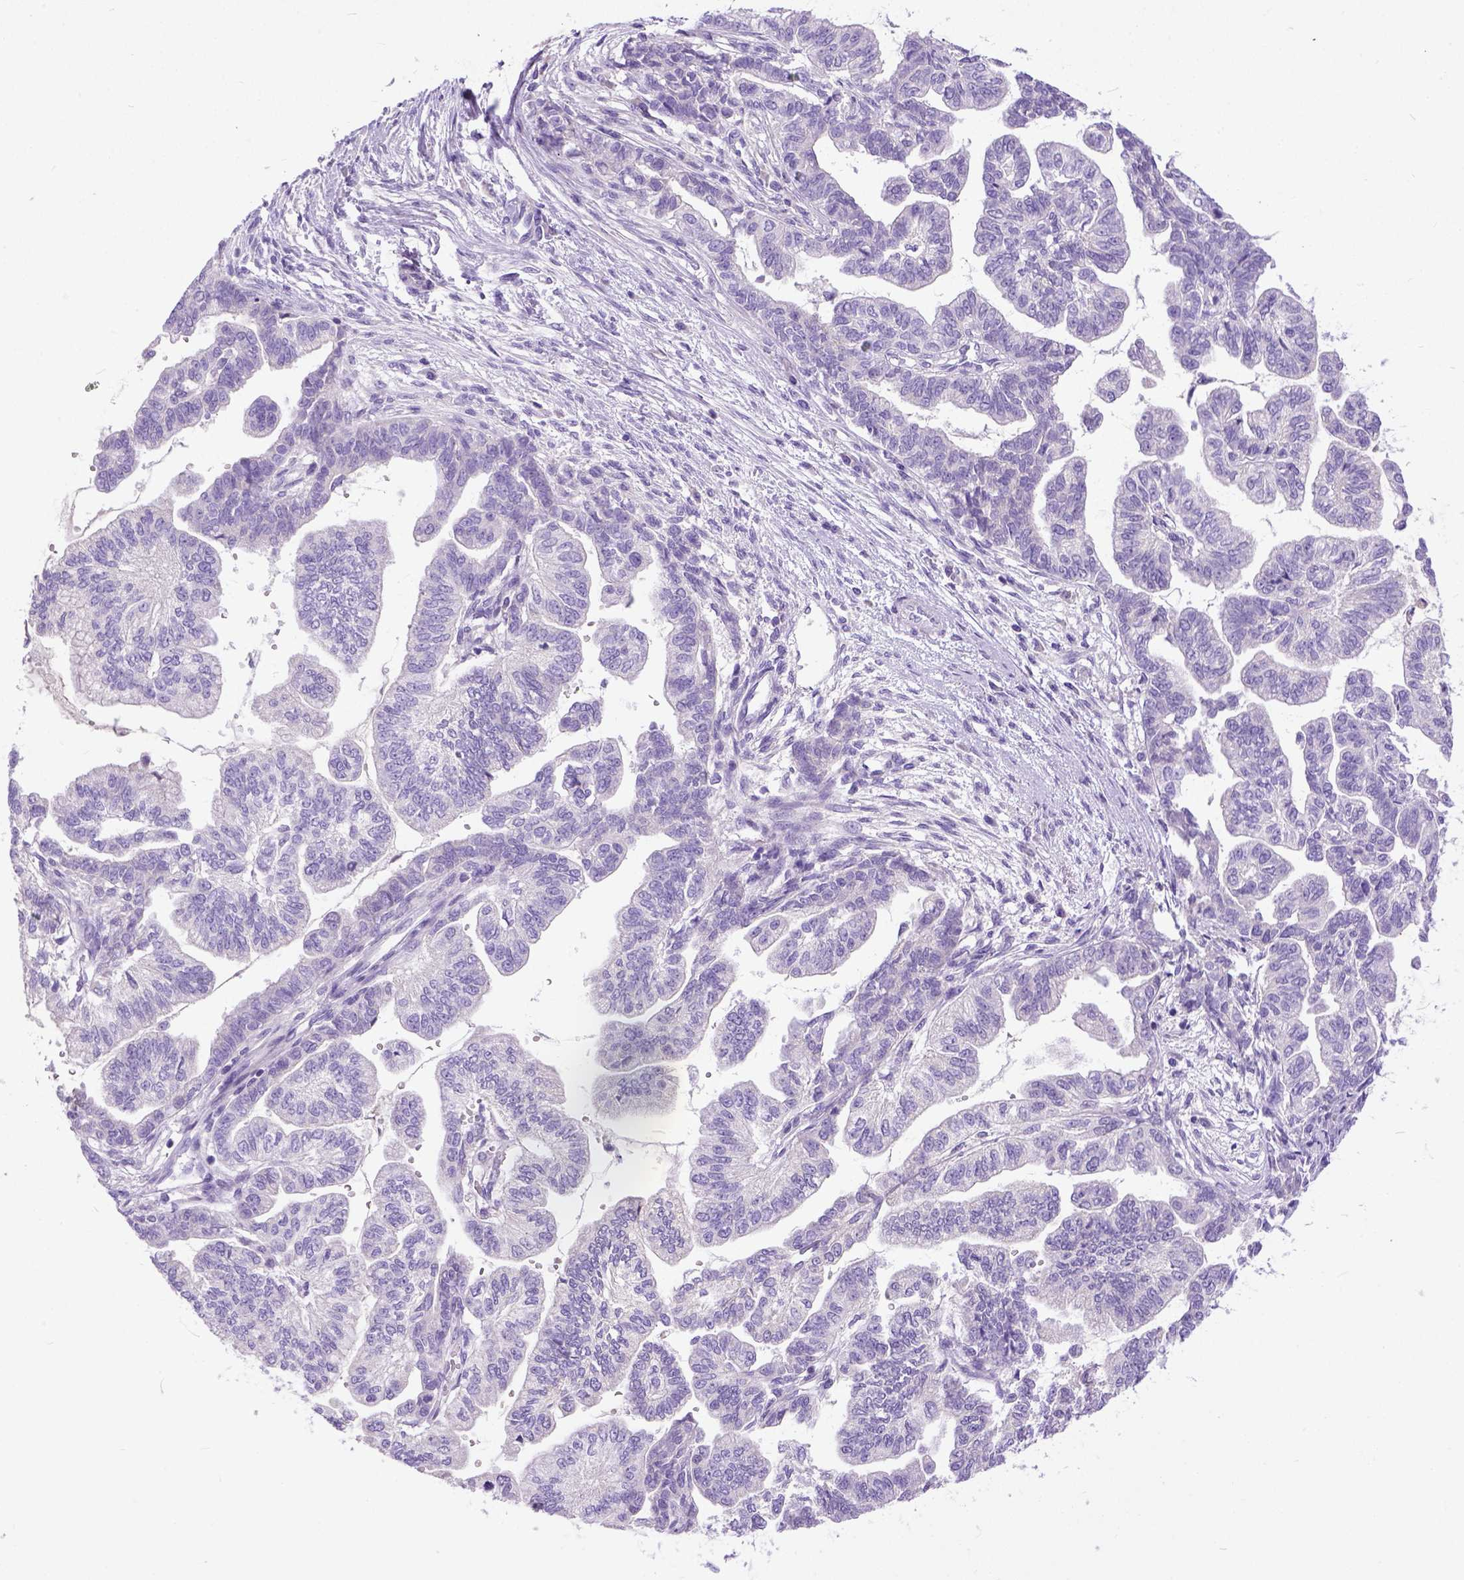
{"staining": {"intensity": "negative", "quantity": "none", "location": "none"}, "tissue": "stomach cancer", "cell_type": "Tumor cells", "image_type": "cancer", "snomed": [{"axis": "morphology", "description": "Adenocarcinoma, NOS"}, {"axis": "topography", "description": "Stomach"}], "caption": "The histopathology image displays no significant staining in tumor cells of adenocarcinoma (stomach).", "gene": "PLK5", "patient": {"sex": "male", "age": 83}}